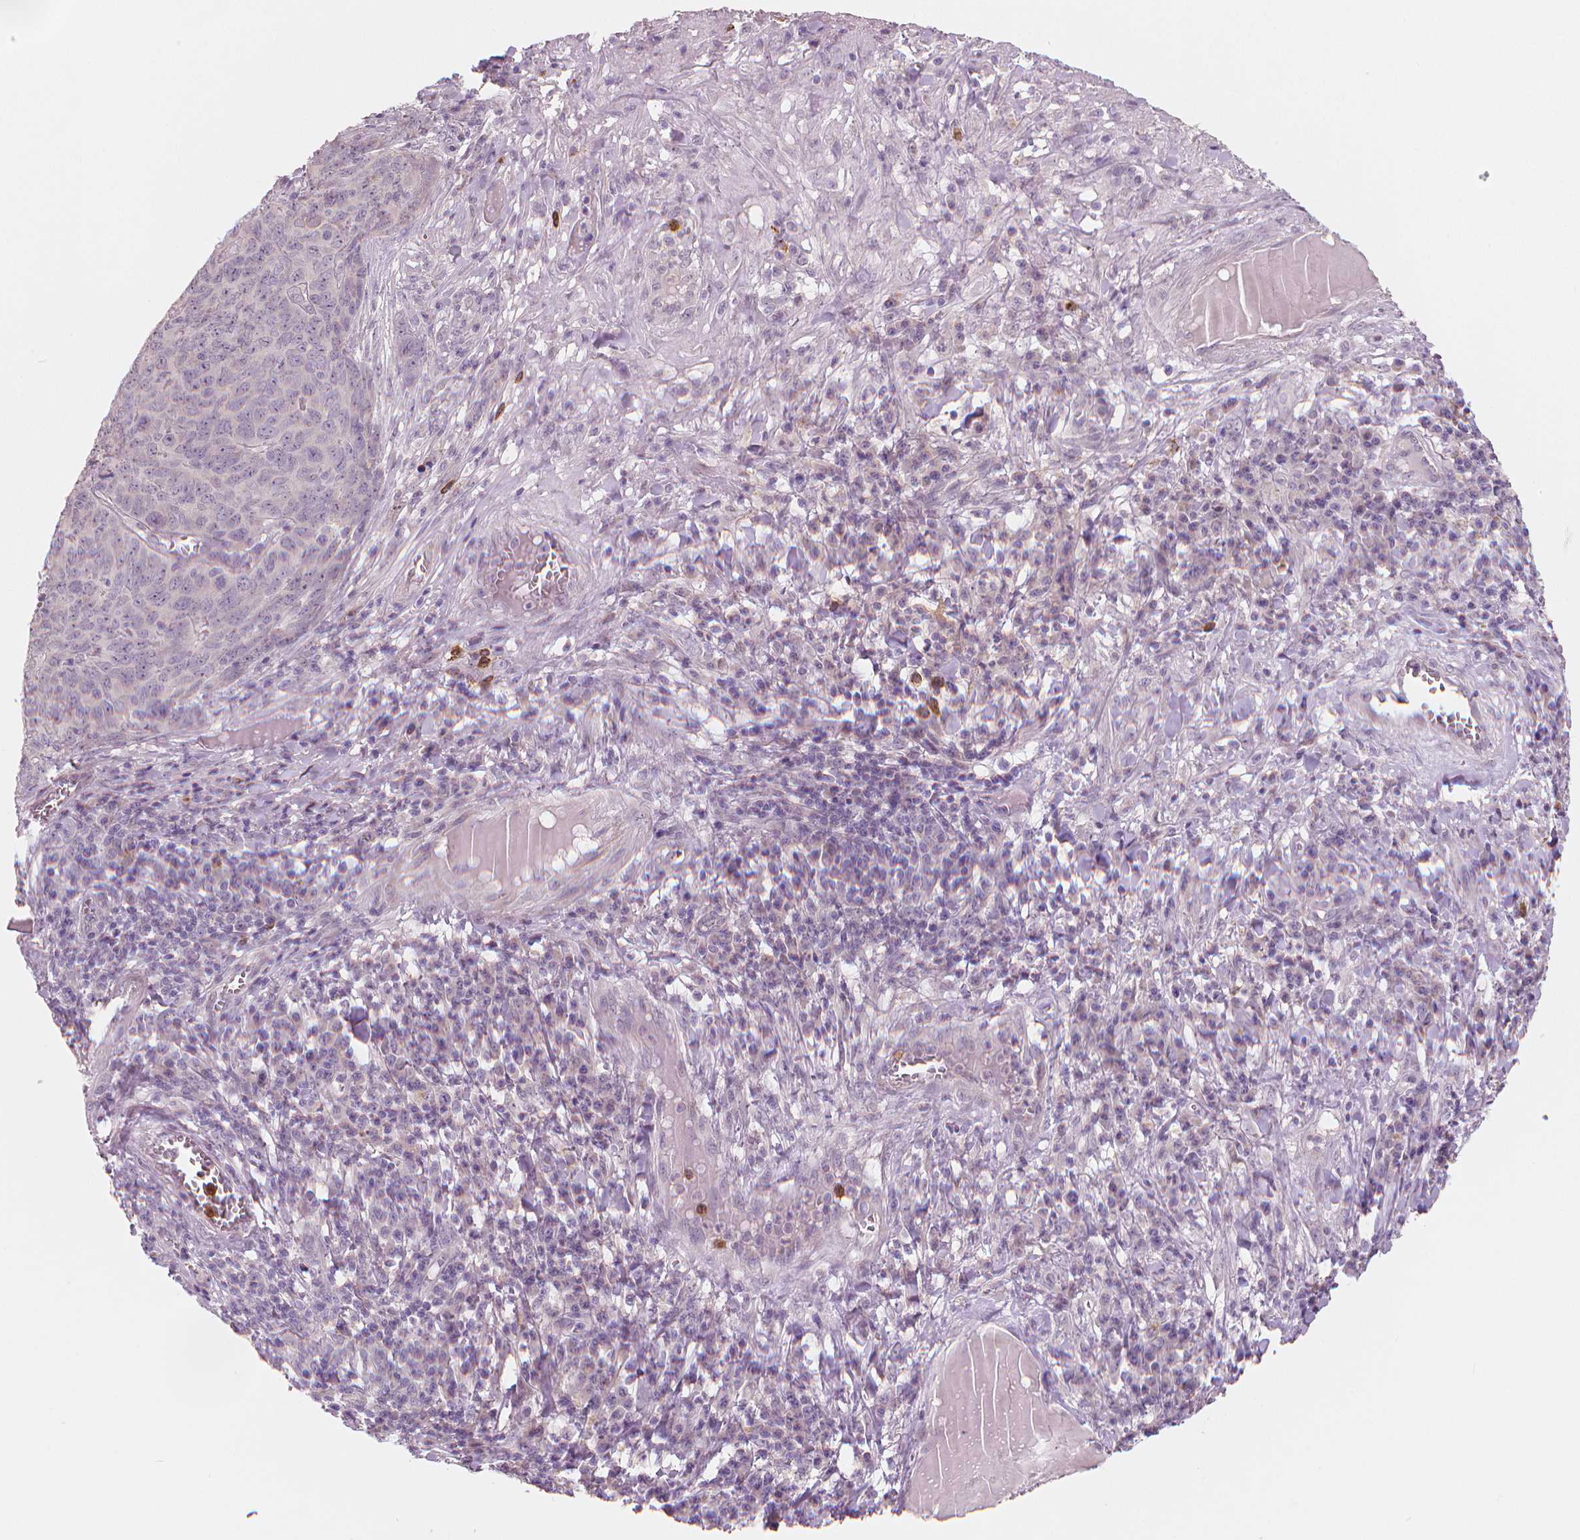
{"staining": {"intensity": "negative", "quantity": "none", "location": "none"}, "tissue": "skin cancer", "cell_type": "Tumor cells", "image_type": "cancer", "snomed": [{"axis": "morphology", "description": "Squamous cell carcinoma, NOS"}, {"axis": "topography", "description": "Skin"}, {"axis": "topography", "description": "Anal"}], "caption": "Tumor cells are negative for protein expression in human skin cancer.", "gene": "RNASE7", "patient": {"sex": "female", "age": 51}}